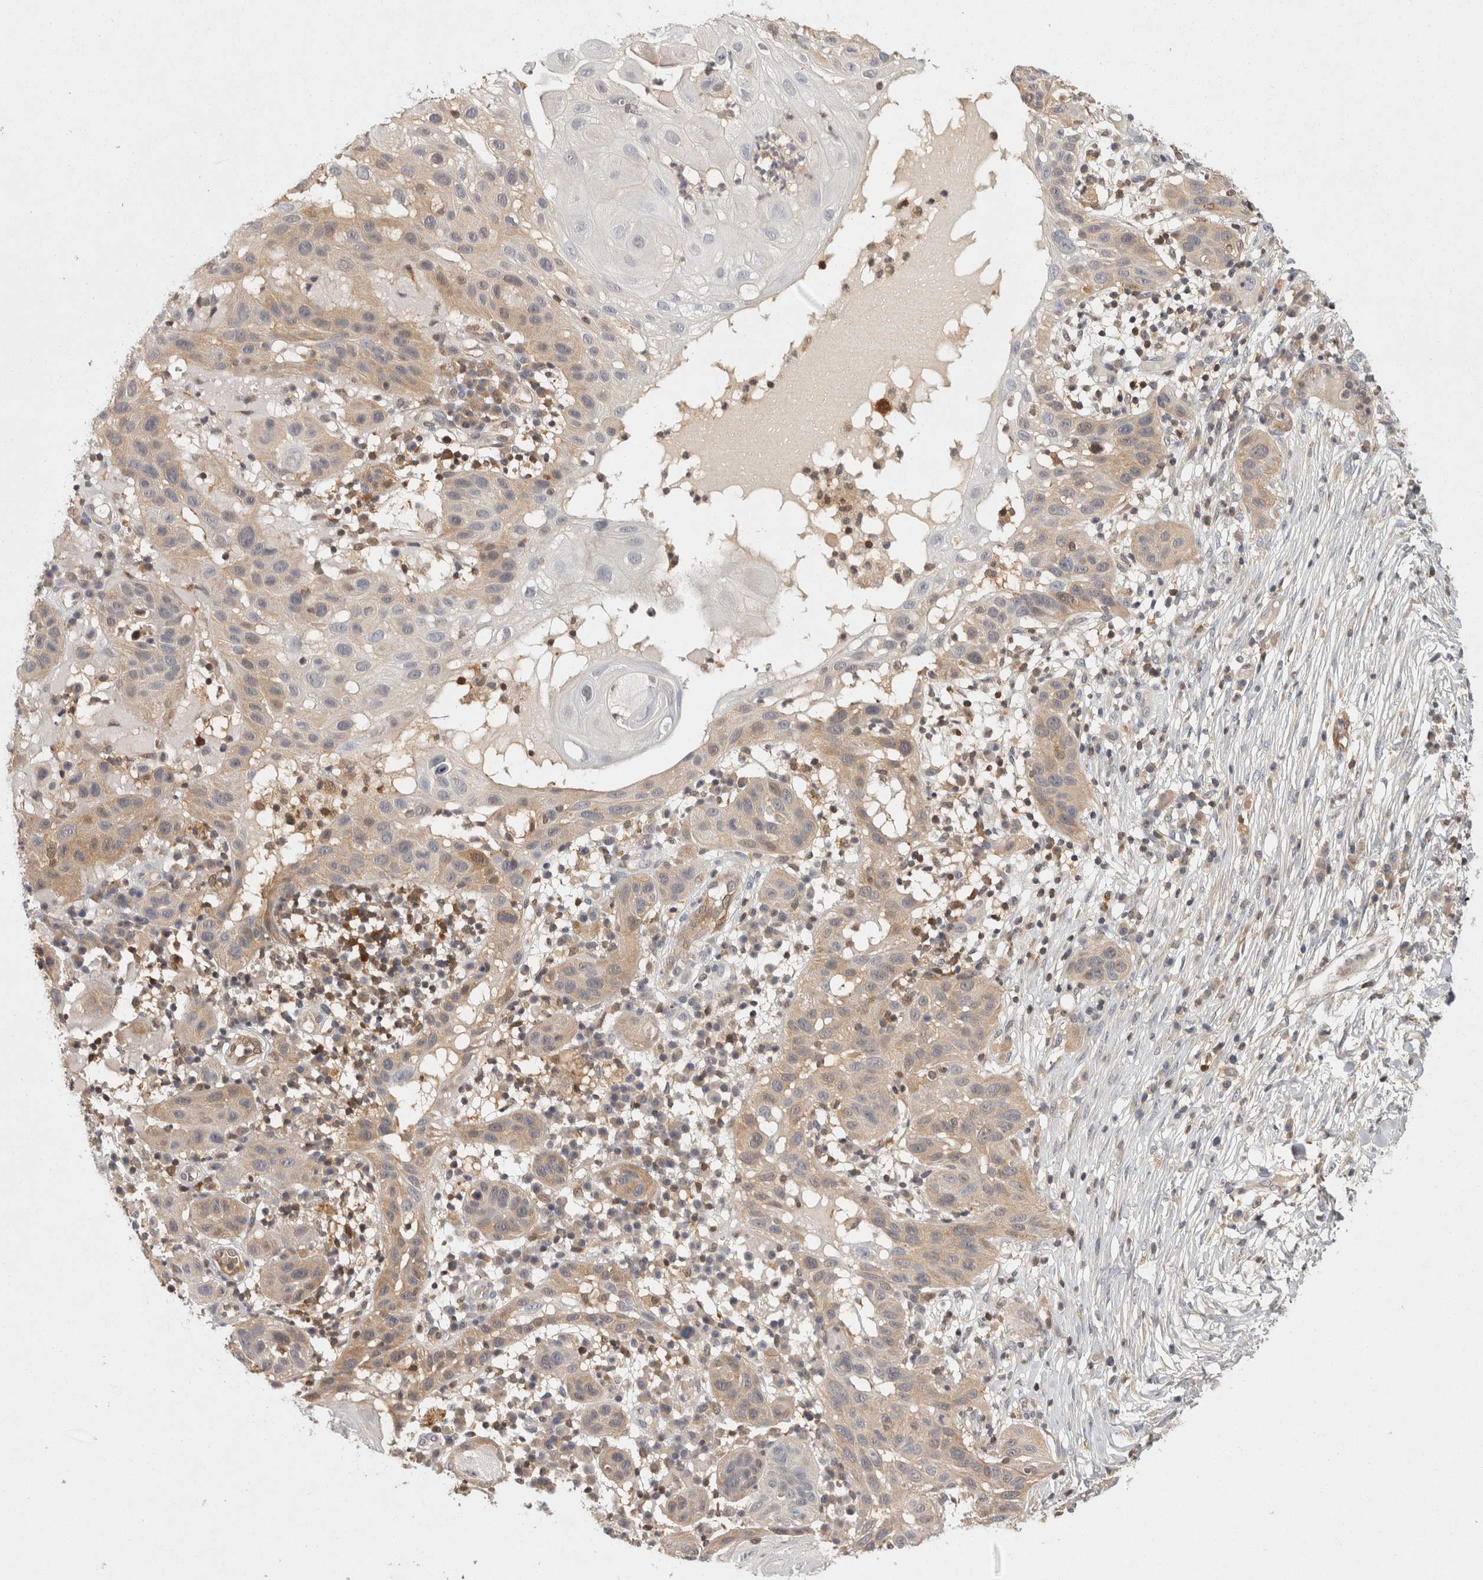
{"staining": {"intensity": "weak", "quantity": ">75%", "location": "cytoplasmic/membranous"}, "tissue": "skin cancer", "cell_type": "Tumor cells", "image_type": "cancer", "snomed": [{"axis": "morphology", "description": "Normal tissue, NOS"}, {"axis": "morphology", "description": "Squamous cell carcinoma, NOS"}, {"axis": "topography", "description": "Skin"}], "caption": "IHC histopathology image of neoplastic tissue: human skin cancer stained using immunohistochemistry (IHC) reveals low levels of weak protein expression localized specifically in the cytoplasmic/membranous of tumor cells, appearing as a cytoplasmic/membranous brown color.", "gene": "ACAT2", "patient": {"sex": "female", "age": 96}}